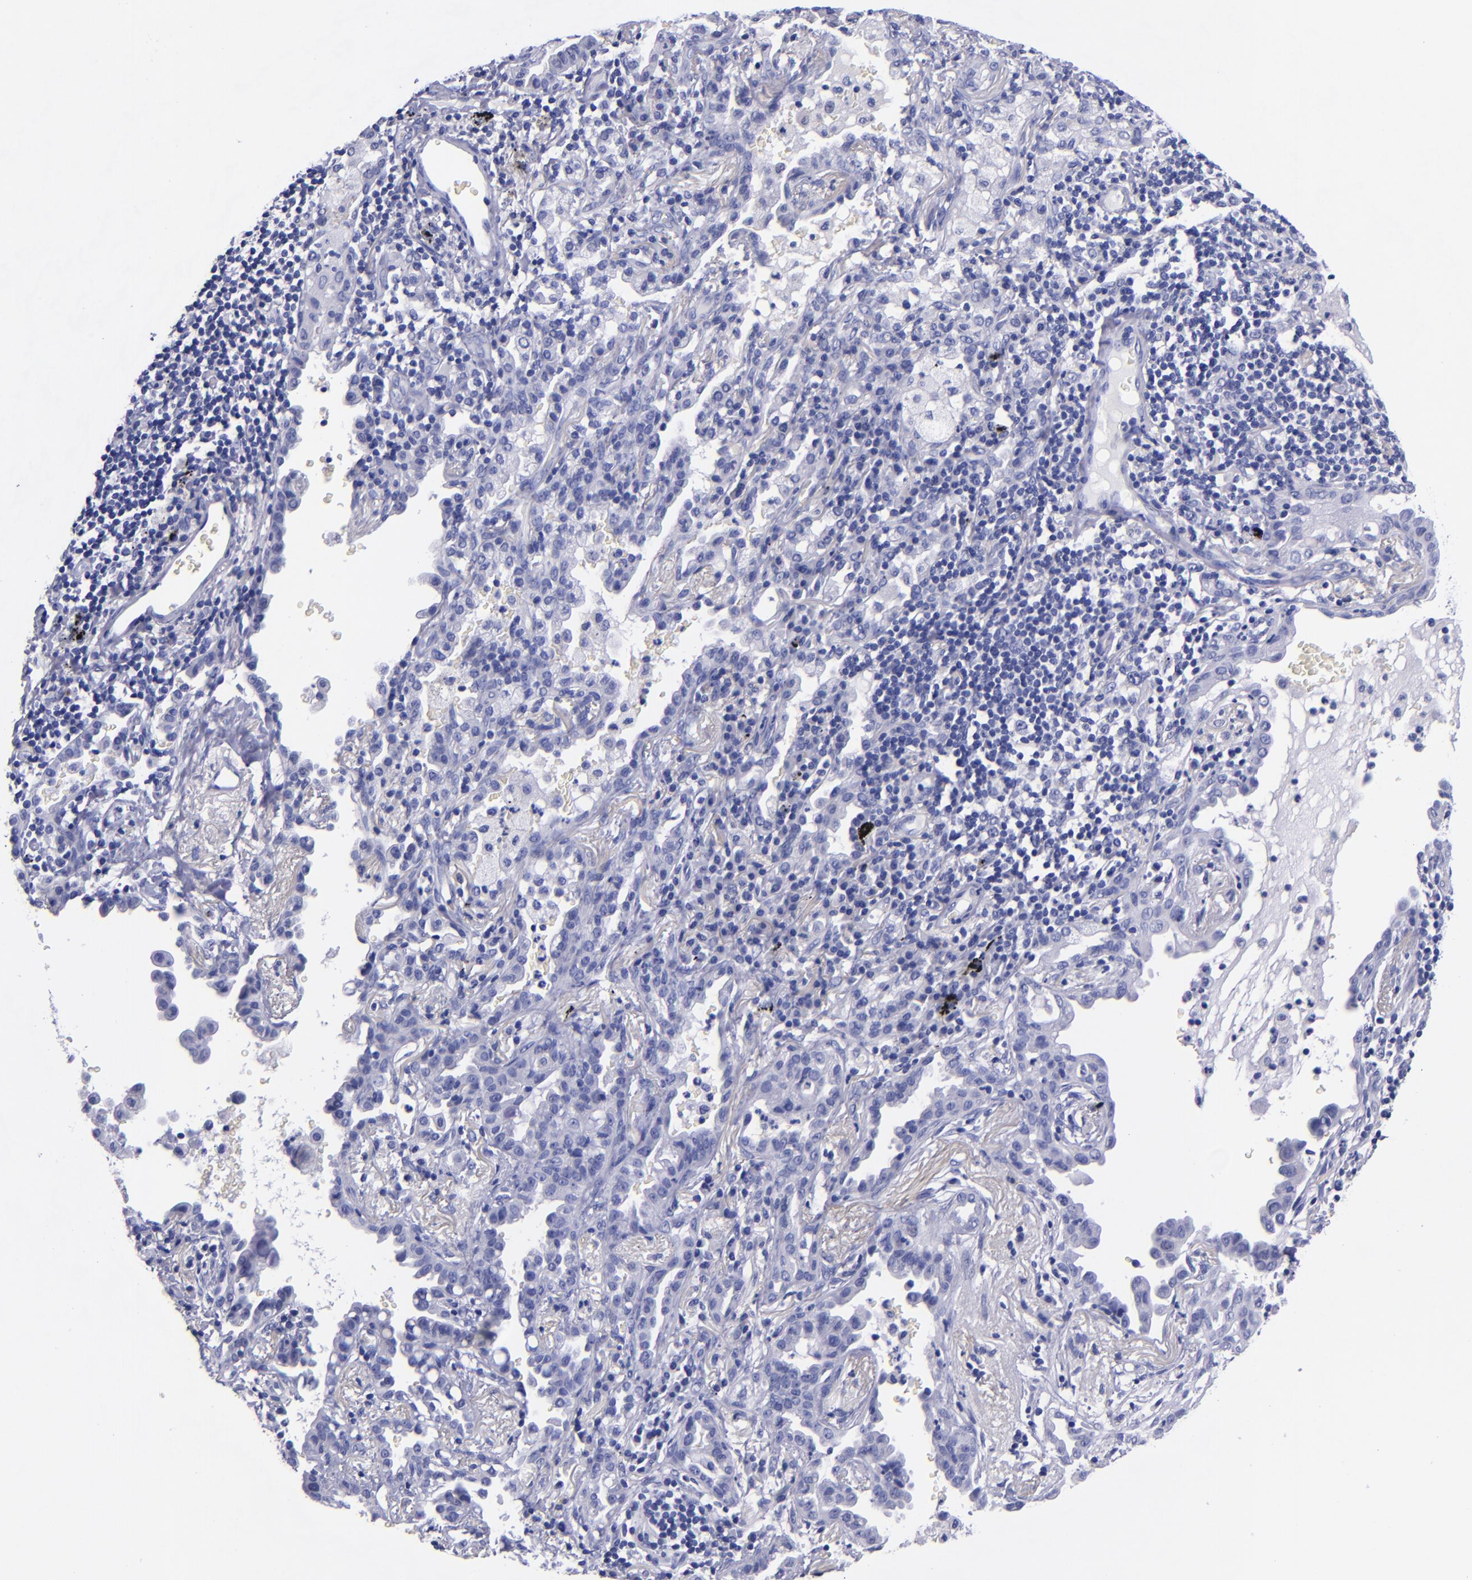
{"staining": {"intensity": "negative", "quantity": "none", "location": "none"}, "tissue": "lung cancer", "cell_type": "Tumor cells", "image_type": "cancer", "snomed": [{"axis": "morphology", "description": "Adenocarcinoma, NOS"}, {"axis": "topography", "description": "Lung"}], "caption": "High power microscopy histopathology image of an immunohistochemistry (IHC) image of lung cancer (adenocarcinoma), revealing no significant staining in tumor cells. Nuclei are stained in blue.", "gene": "SV2A", "patient": {"sex": "female", "age": 50}}